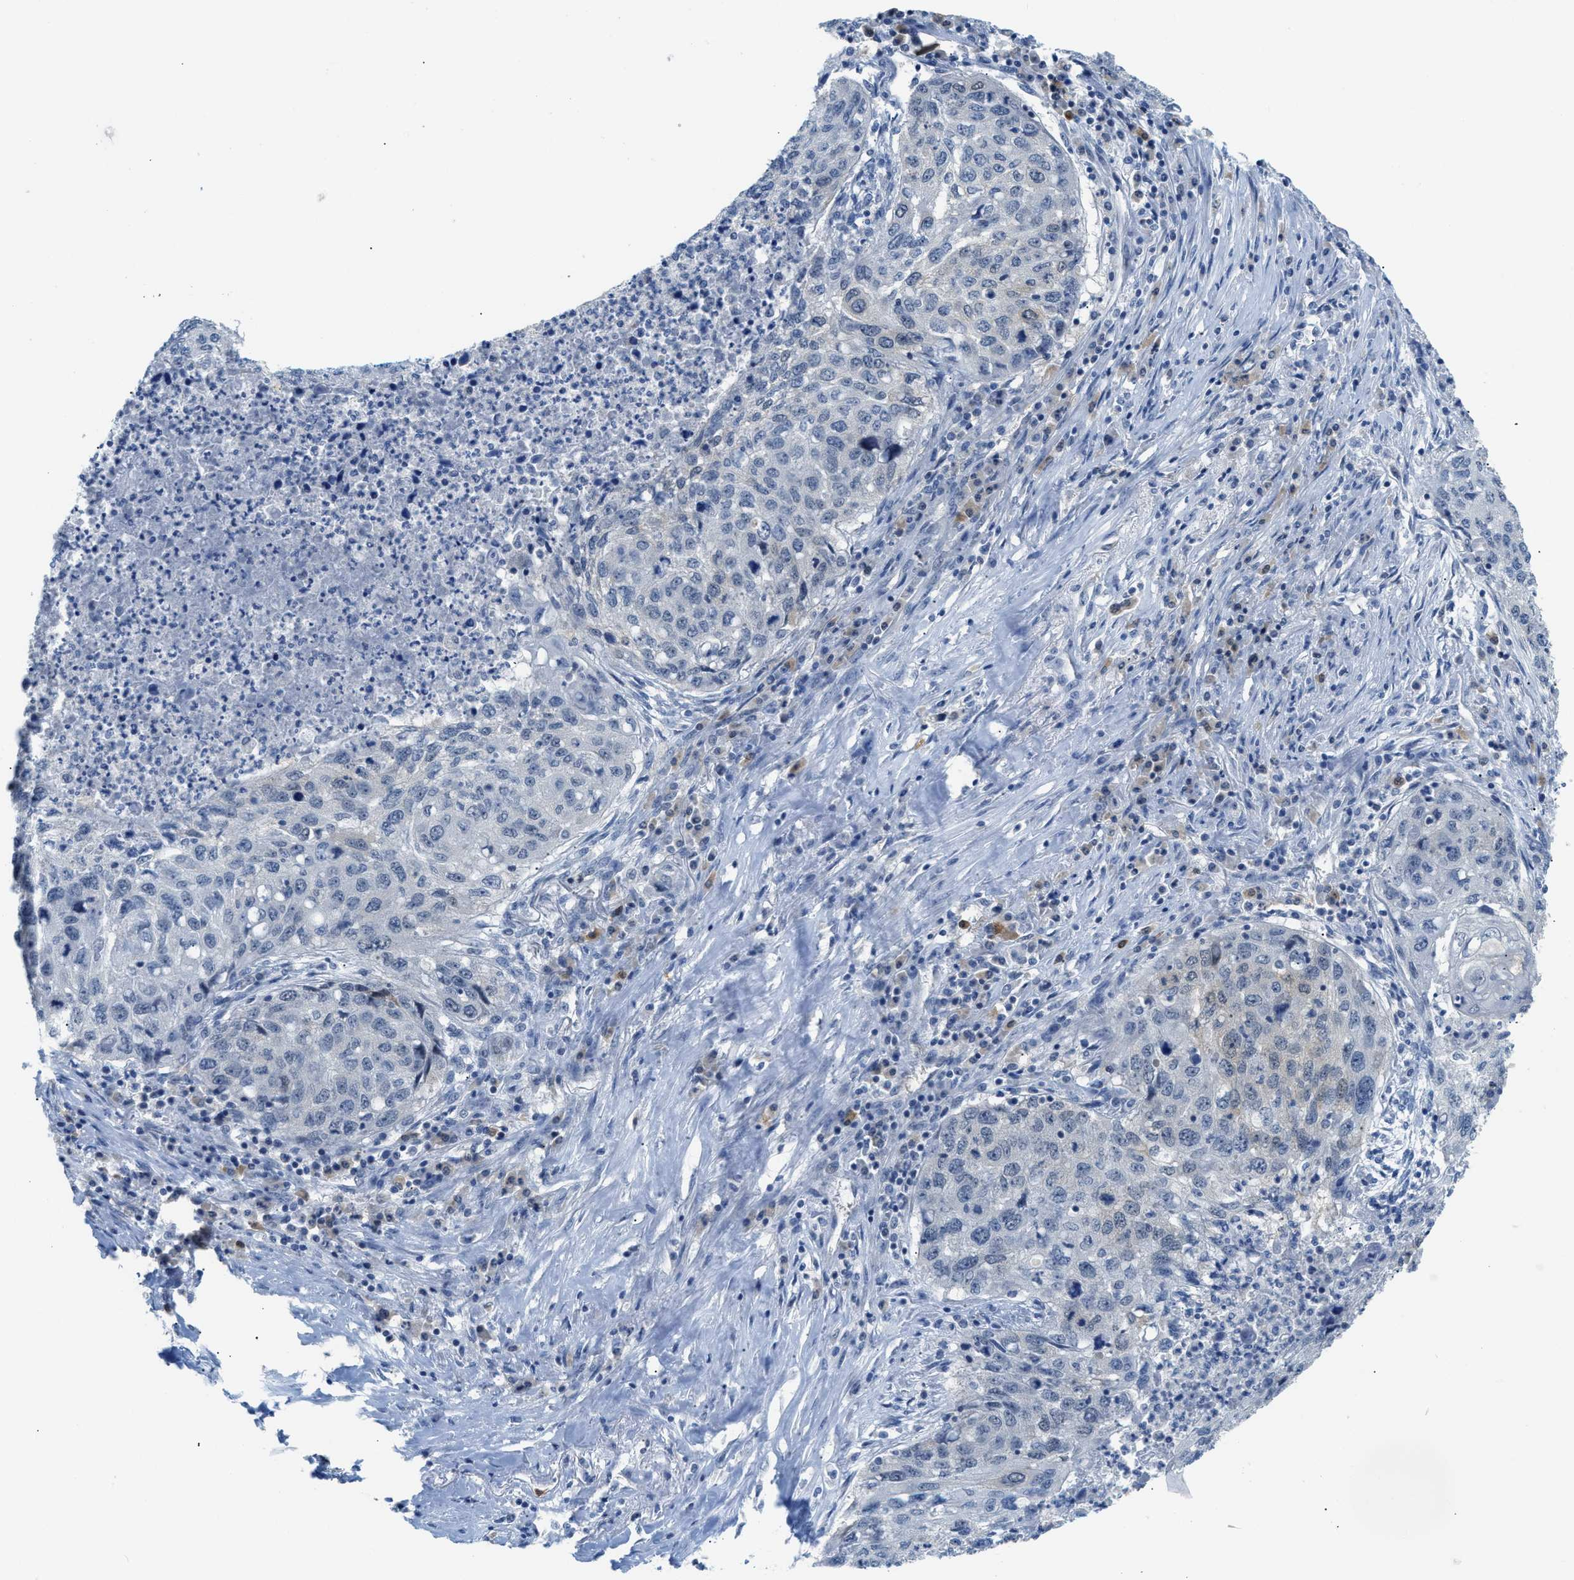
{"staining": {"intensity": "negative", "quantity": "none", "location": "none"}, "tissue": "lung cancer", "cell_type": "Tumor cells", "image_type": "cancer", "snomed": [{"axis": "morphology", "description": "Squamous cell carcinoma, NOS"}, {"axis": "topography", "description": "Lung"}], "caption": "Micrograph shows no protein staining in tumor cells of squamous cell carcinoma (lung) tissue. The staining is performed using DAB (3,3'-diaminobenzidine) brown chromogen with nuclei counter-stained in using hematoxylin.", "gene": "PSAT1", "patient": {"sex": "female", "age": 63}}